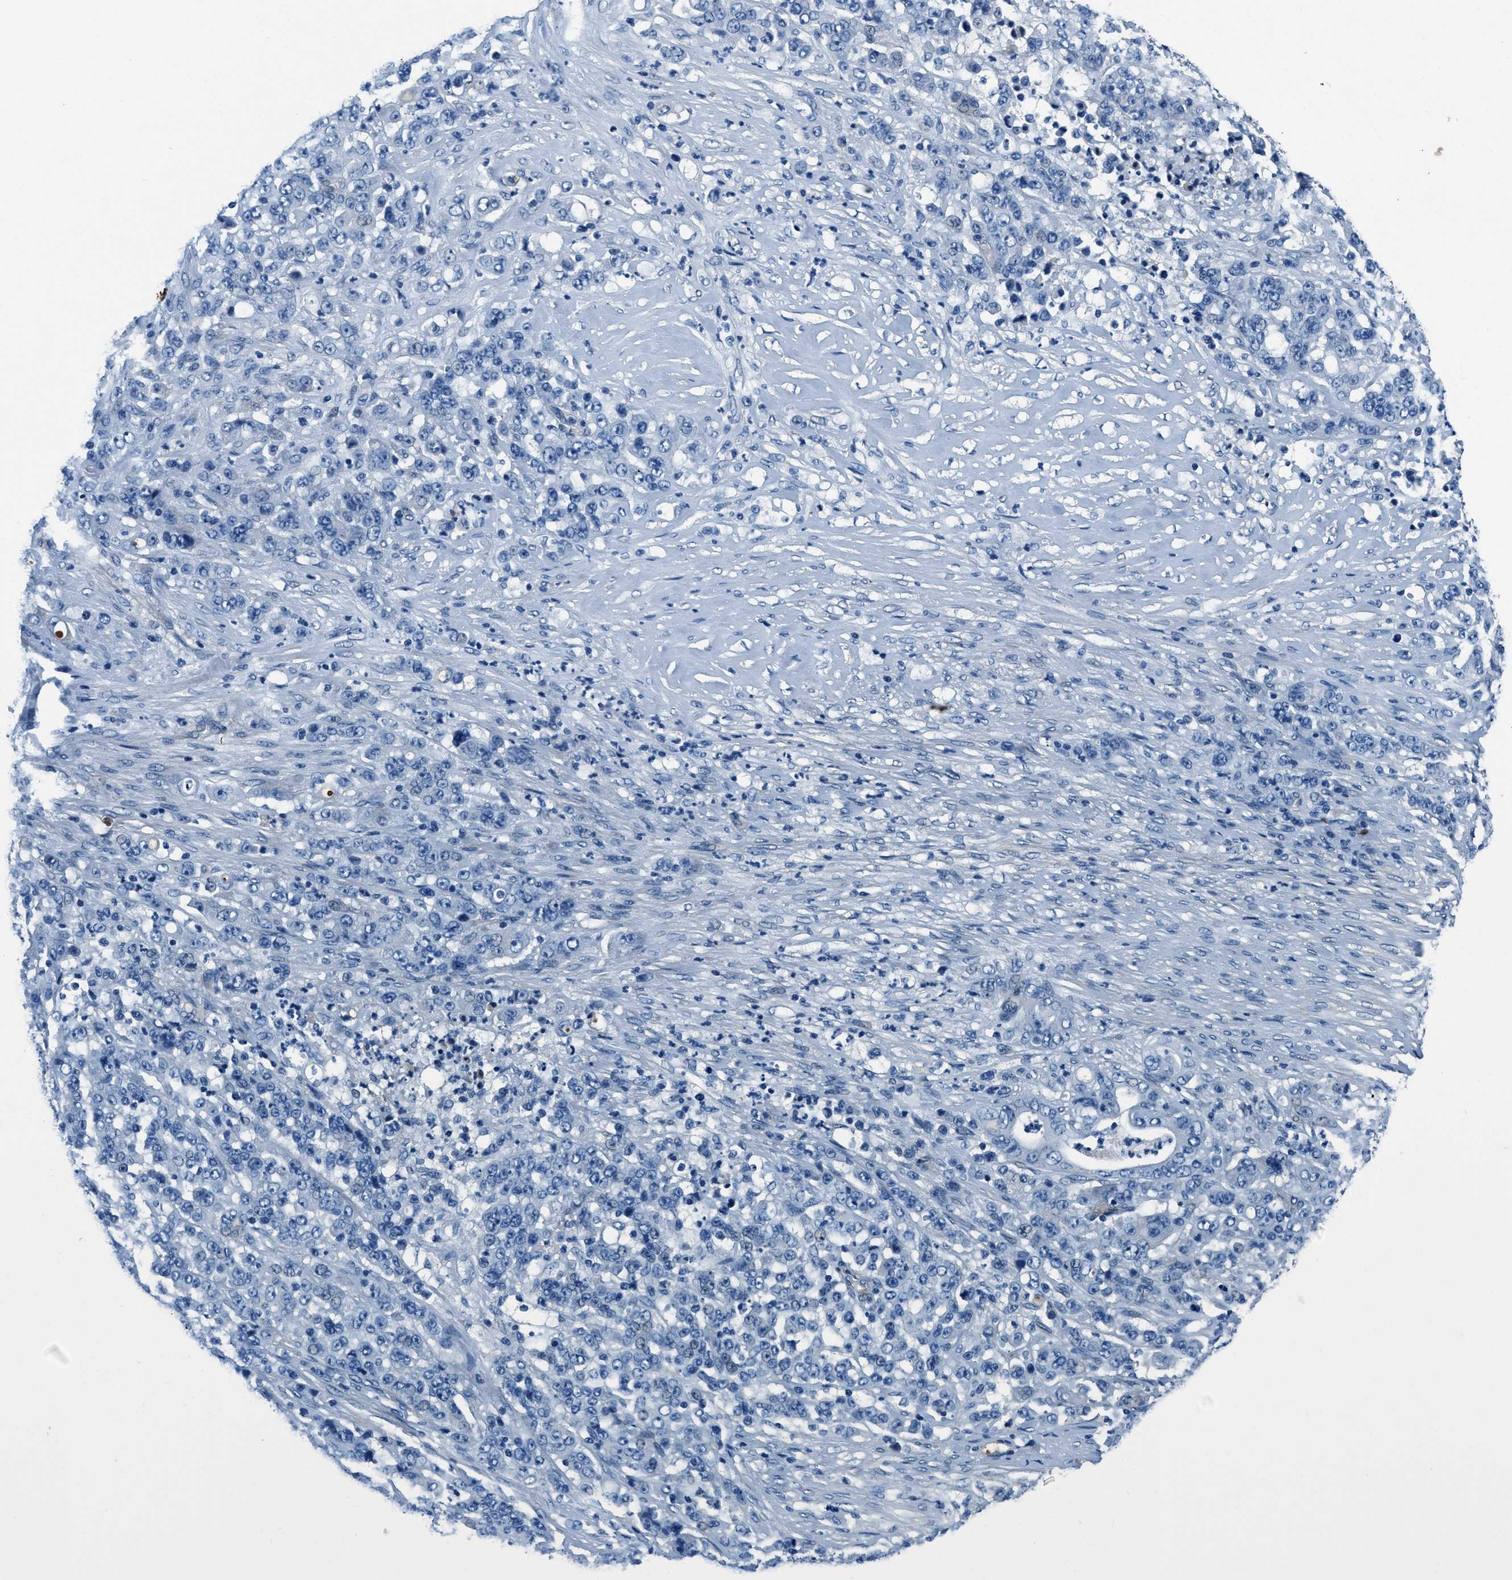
{"staining": {"intensity": "negative", "quantity": "none", "location": "none"}, "tissue": "stomach cancer", "cell_type": "Tumor cells", "image_type": "cancer", "snomed": [{"axis": "morphology", "description": "Adenocarcinoma, NOS"}, {"axis": "topography", "description": "Stomach"}], "caption": "High magnification brightfield microscopy of stomach cancer (adenocarcinoma) stained with DAB (3,3'-diaminobenzidine) (brown) and counterstained with hematoxylin (blue): tumor cells show no significant staining.", "gene": "TMEM186", "patient": {"sex": "female", "age": 73}}